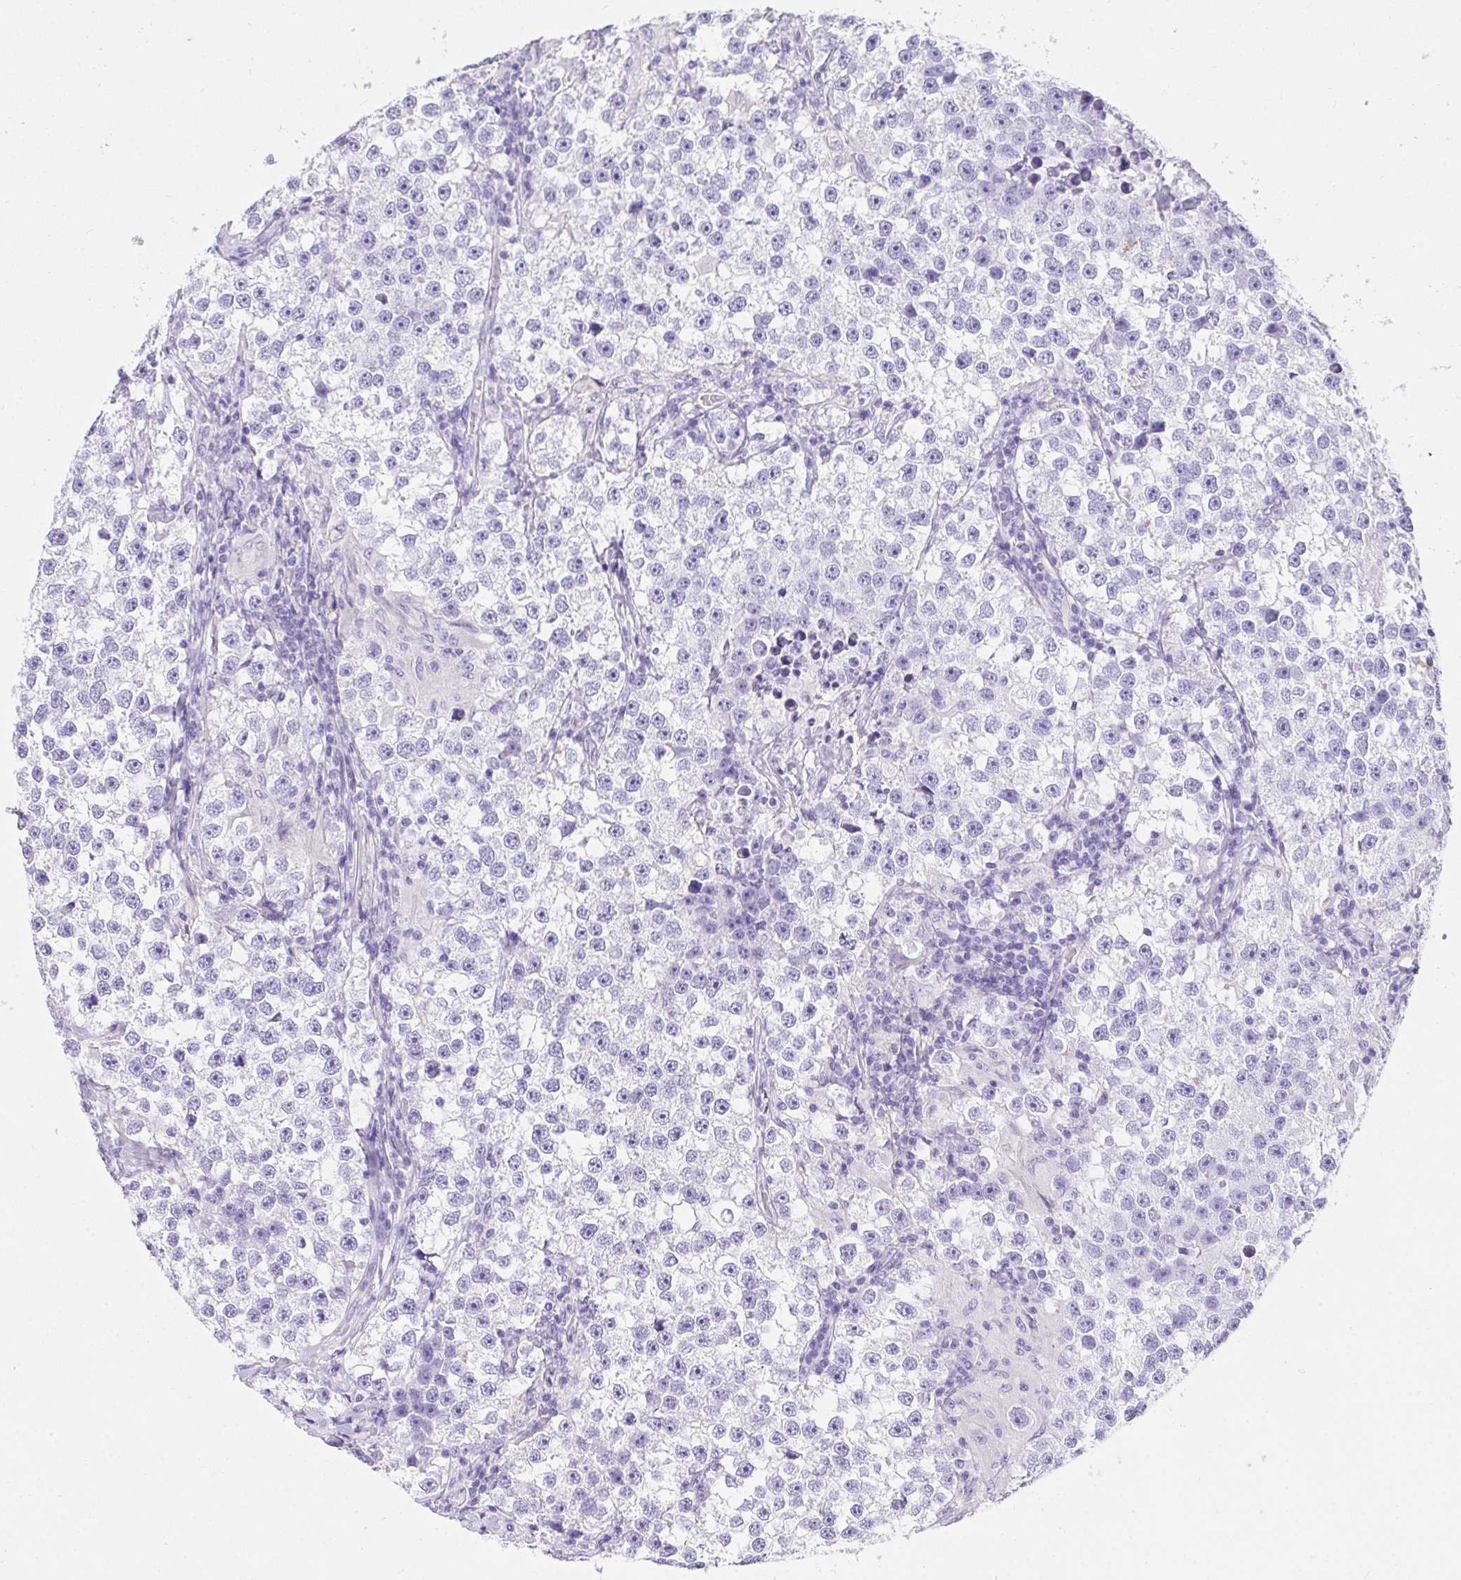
{"staining": {"intensity": "negative", "quantity": "none", "location": "none"}, "tissue": "testis cancer", "cell_type": "Tumor cells", "image_type": "cancer", "snomed": [{"axis": "morphology", "description": "Seminoma, NOS"}, {"axis": "topography", "description": "Testis"}], "caption": "This is an IHC image of human testis seminoma. There is no positivity in tumor cells.", "gene": "AVIL", "patient": {"sex": "male", "age": 46}}